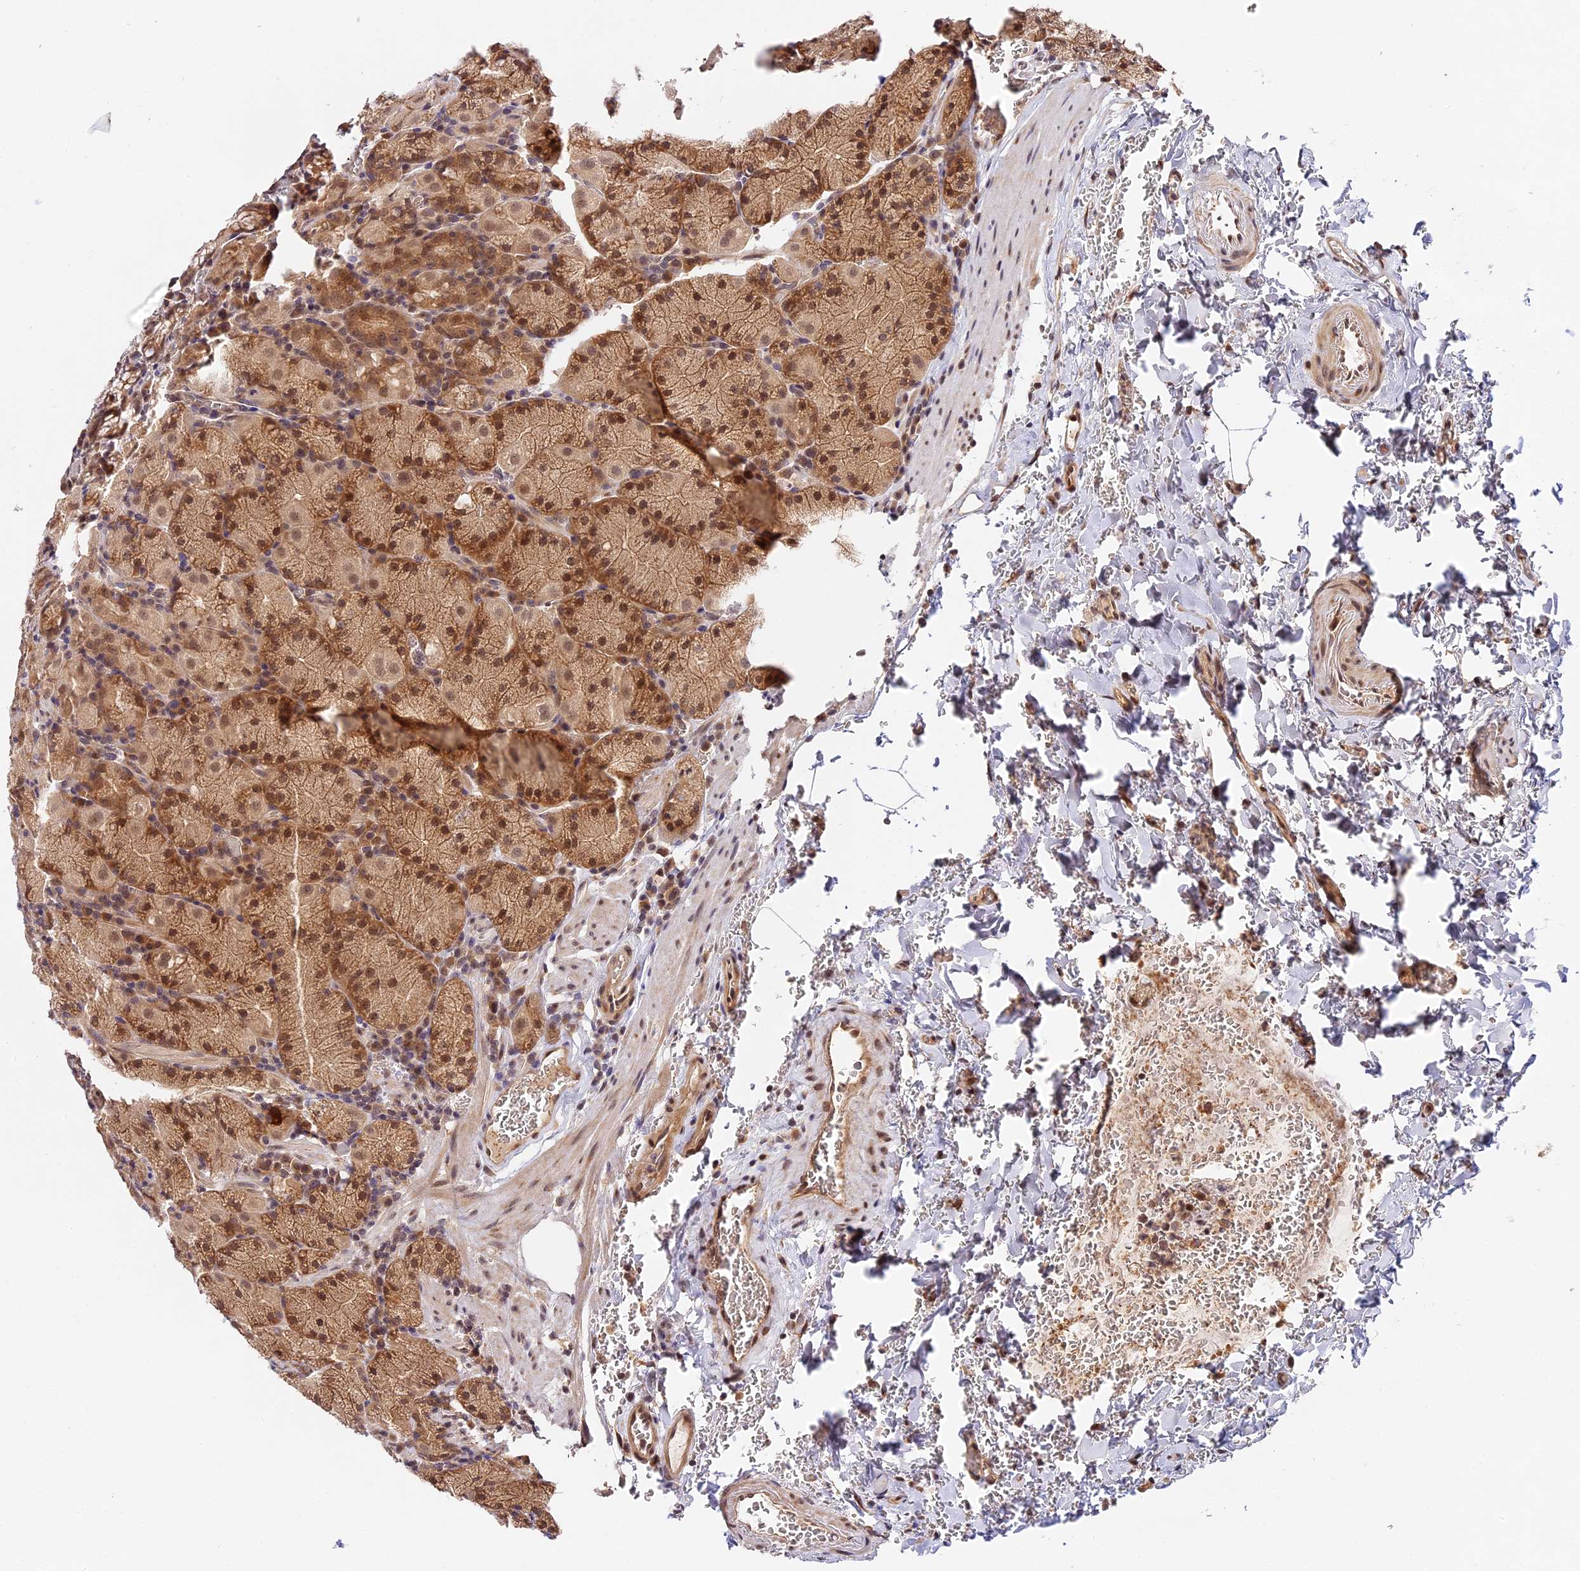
{"staining": {"intensity": "moderate", "quantity": ">75%", "location": "cytoplasmic/membranous"}, "tissue": "stomach", "cell_type": "Glandular cells", "image_type": "normal", "snomed": [{"axis": "morphology", "description": "Normal tissue, NOS"}, {"axis": "topography", "description": "Stomach, upper"}, {"axis": "topography", "description": "Stomach, lower"}], "caption": "Immunohistochemistry (DAB) staining of benign stomach reveals moderate cytoplasmic/membranous protein staining in approximately >75% of glandular cells. Using DAB (brown) and hematoxylin (blue) stains, captured at high magnification using brightfield microscopy.", "gene": "IMPACT", "patient": {"sex": "male", "age": 80}}